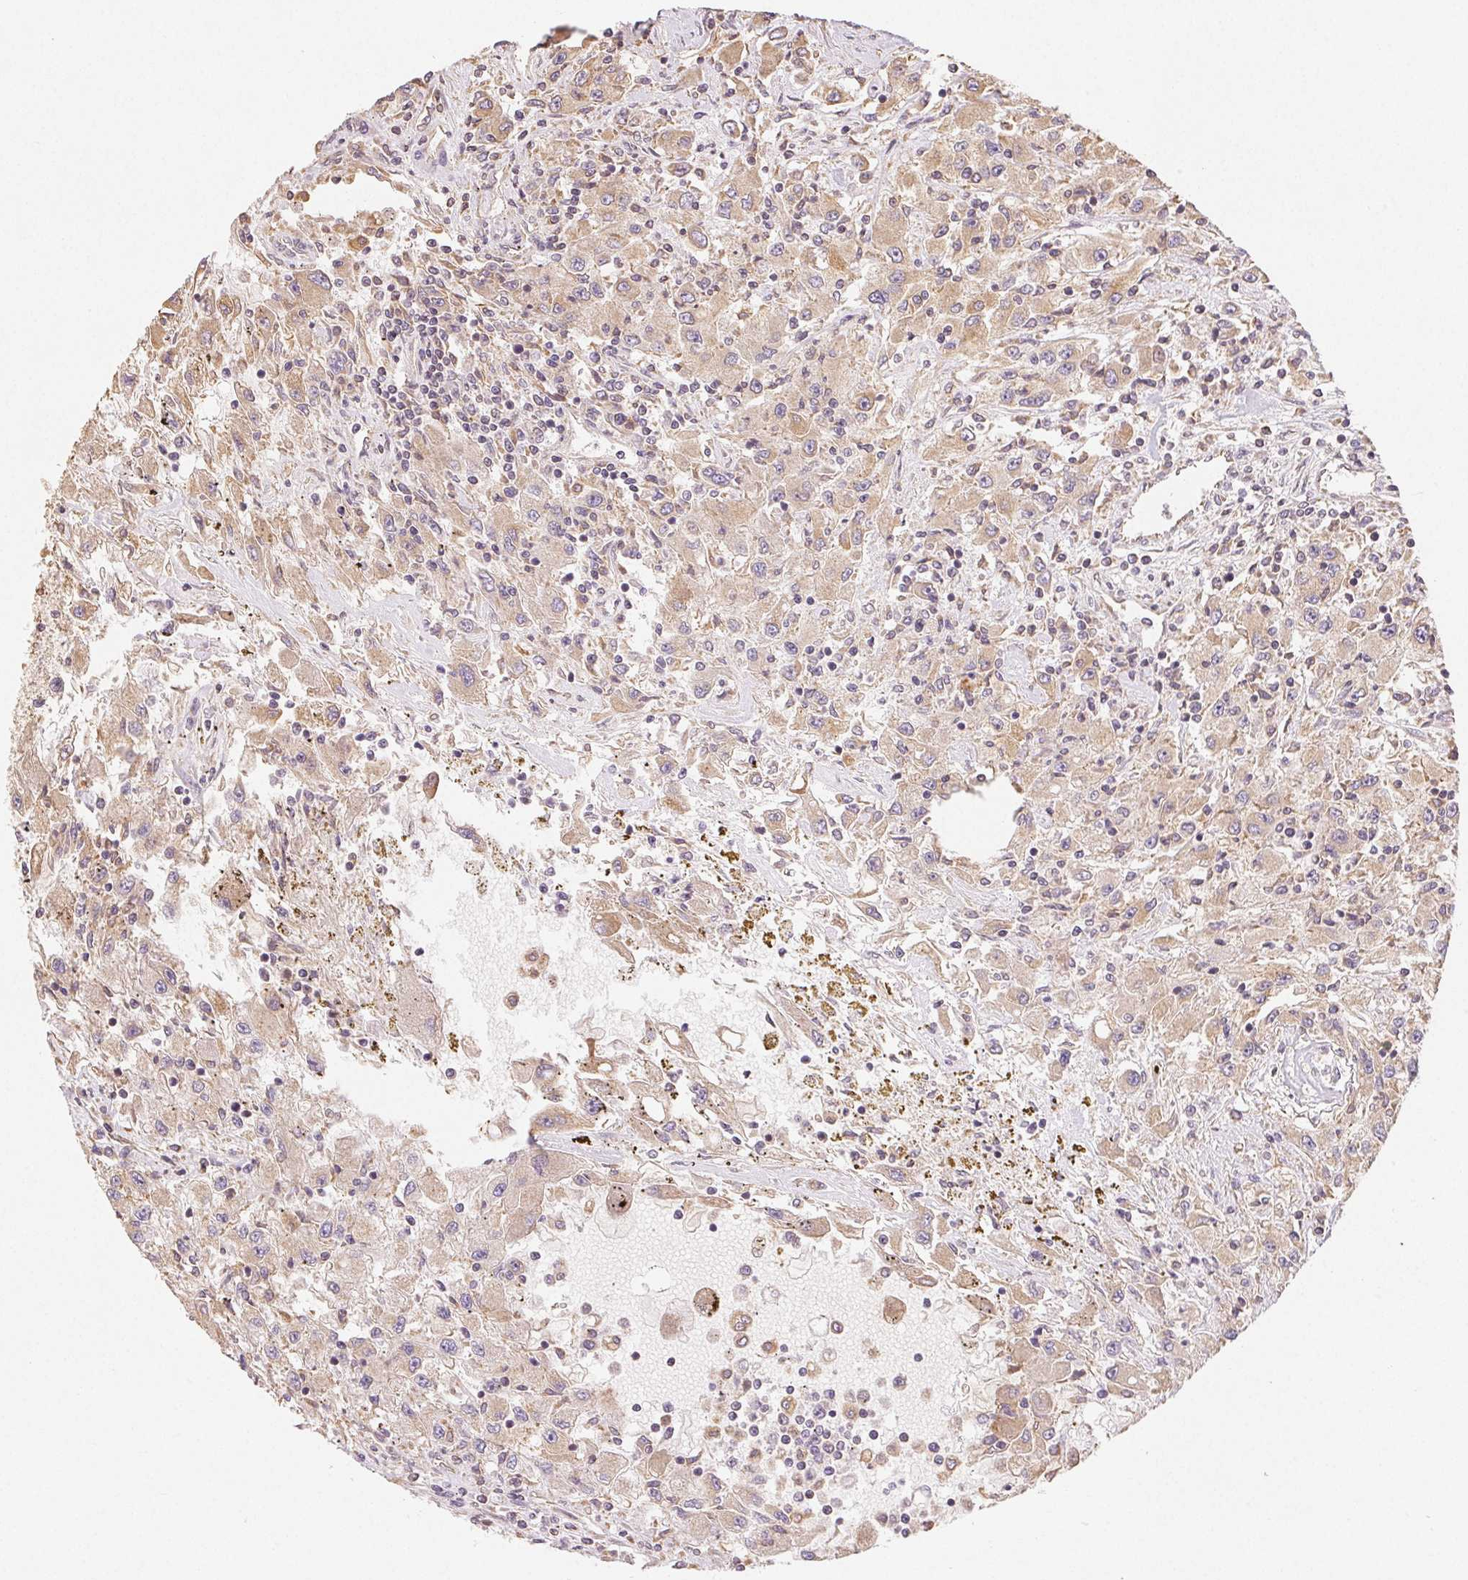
{"staining": {"intensity": "weak", "quantity": ">75%", "location": "cytoplasmic/membranous"}, "tissue": "renal cancer", "cell_type": "Tumor cells", "image_type": "cancer", "snomed": [{"axis": "morphology", "description": "Adenocarcinoma, NOS"}, {"axis": "topography", "description": "Kidney"}], "caption": "There is low levels of weak cytoplasmic/membranous positivity in tumor cells of renal cancer, as demonstrated by immunohistochemical staining (brown color).", "gene": "SEZ6L2", "patient": {"sex": "female", "age": 67}}